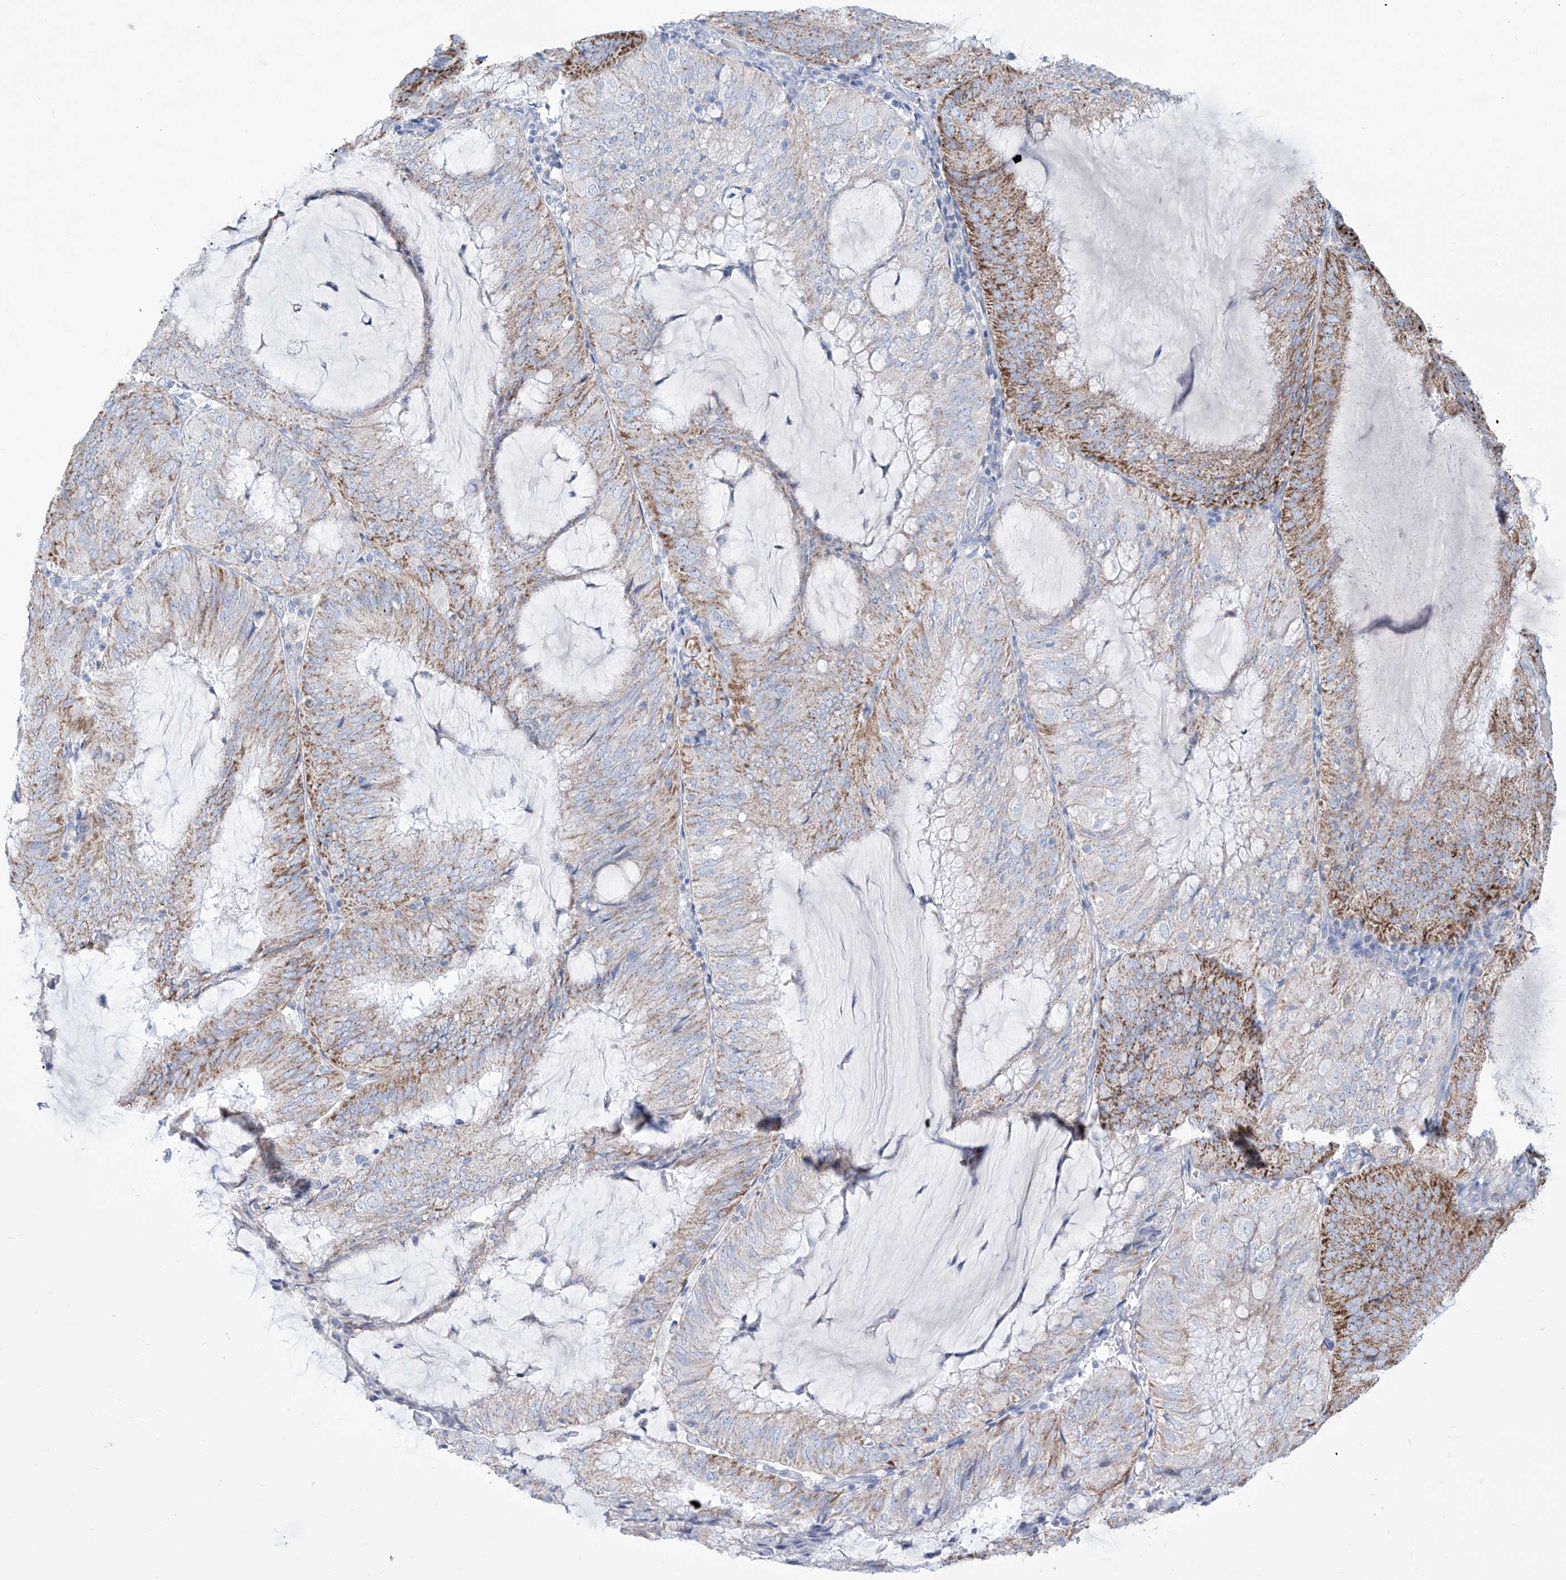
{"staining": {"intensity": "strong", "quantity": "25%-75%", "location": "cytoplasmic/membranous"}, "tissue": "endometrial cancer", "cell_type": "Tumor cells", "image_type": "cancer", "snomed": [{"axis": "morphology", "description": "Adenocarcinoma, NOS"}, {"axis": "topography", "description": "Endometrium"}], "caption": "Immunohistochemical staining of human endometrial adenocarcinoma reveals high levels of strong cytoplasmic/membranous staining in about 25%-75% of tumor cells.", "gene": "ALDH6A1", "patient": {"sex": "female", "age": 81}}